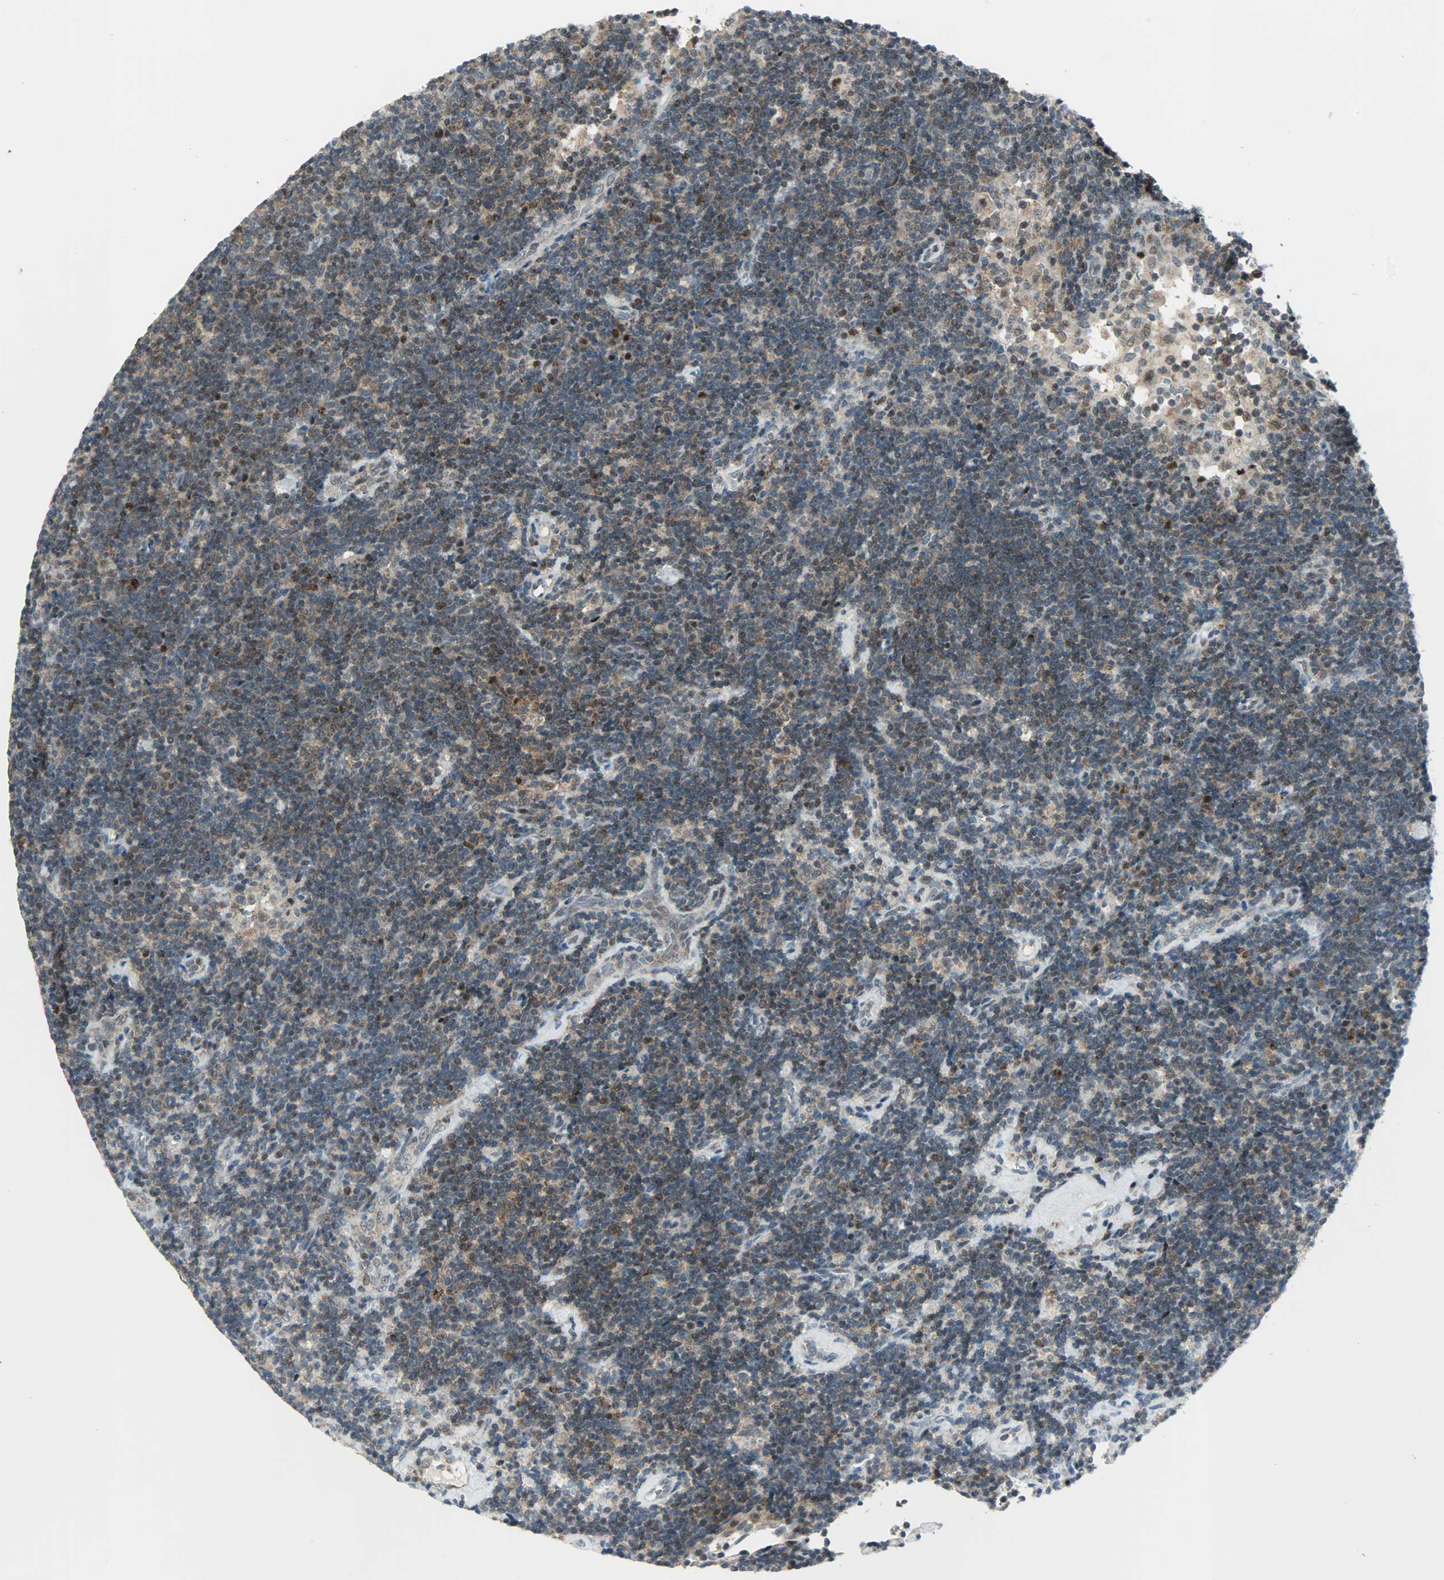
{"staining": {"intensity": "moderate", "quantity": "25%-75%", "location": "cytoplasmic/membranous,nuclear"}, "tissue": "lymphoma", "cell_type": "Tumor cells", "image_type": "cancer", "snomed": [{"axis": "morphology", "description": "Malignant lymphoma, non-Hodgkin's type, Low grade"}, {"axis": "topography", "description": "Lymph node"}], "caption": "About 25%-75% of tumor cells in human malignant lymphoma, non-Hodgkin's type (low-grade) reveal moderate cytoplasmic/membranous and nuclear protein staining as visualized by brown immunohistochemical staining.", "gene": "IL15", "patient": {"sex": "male", "age": 70}}